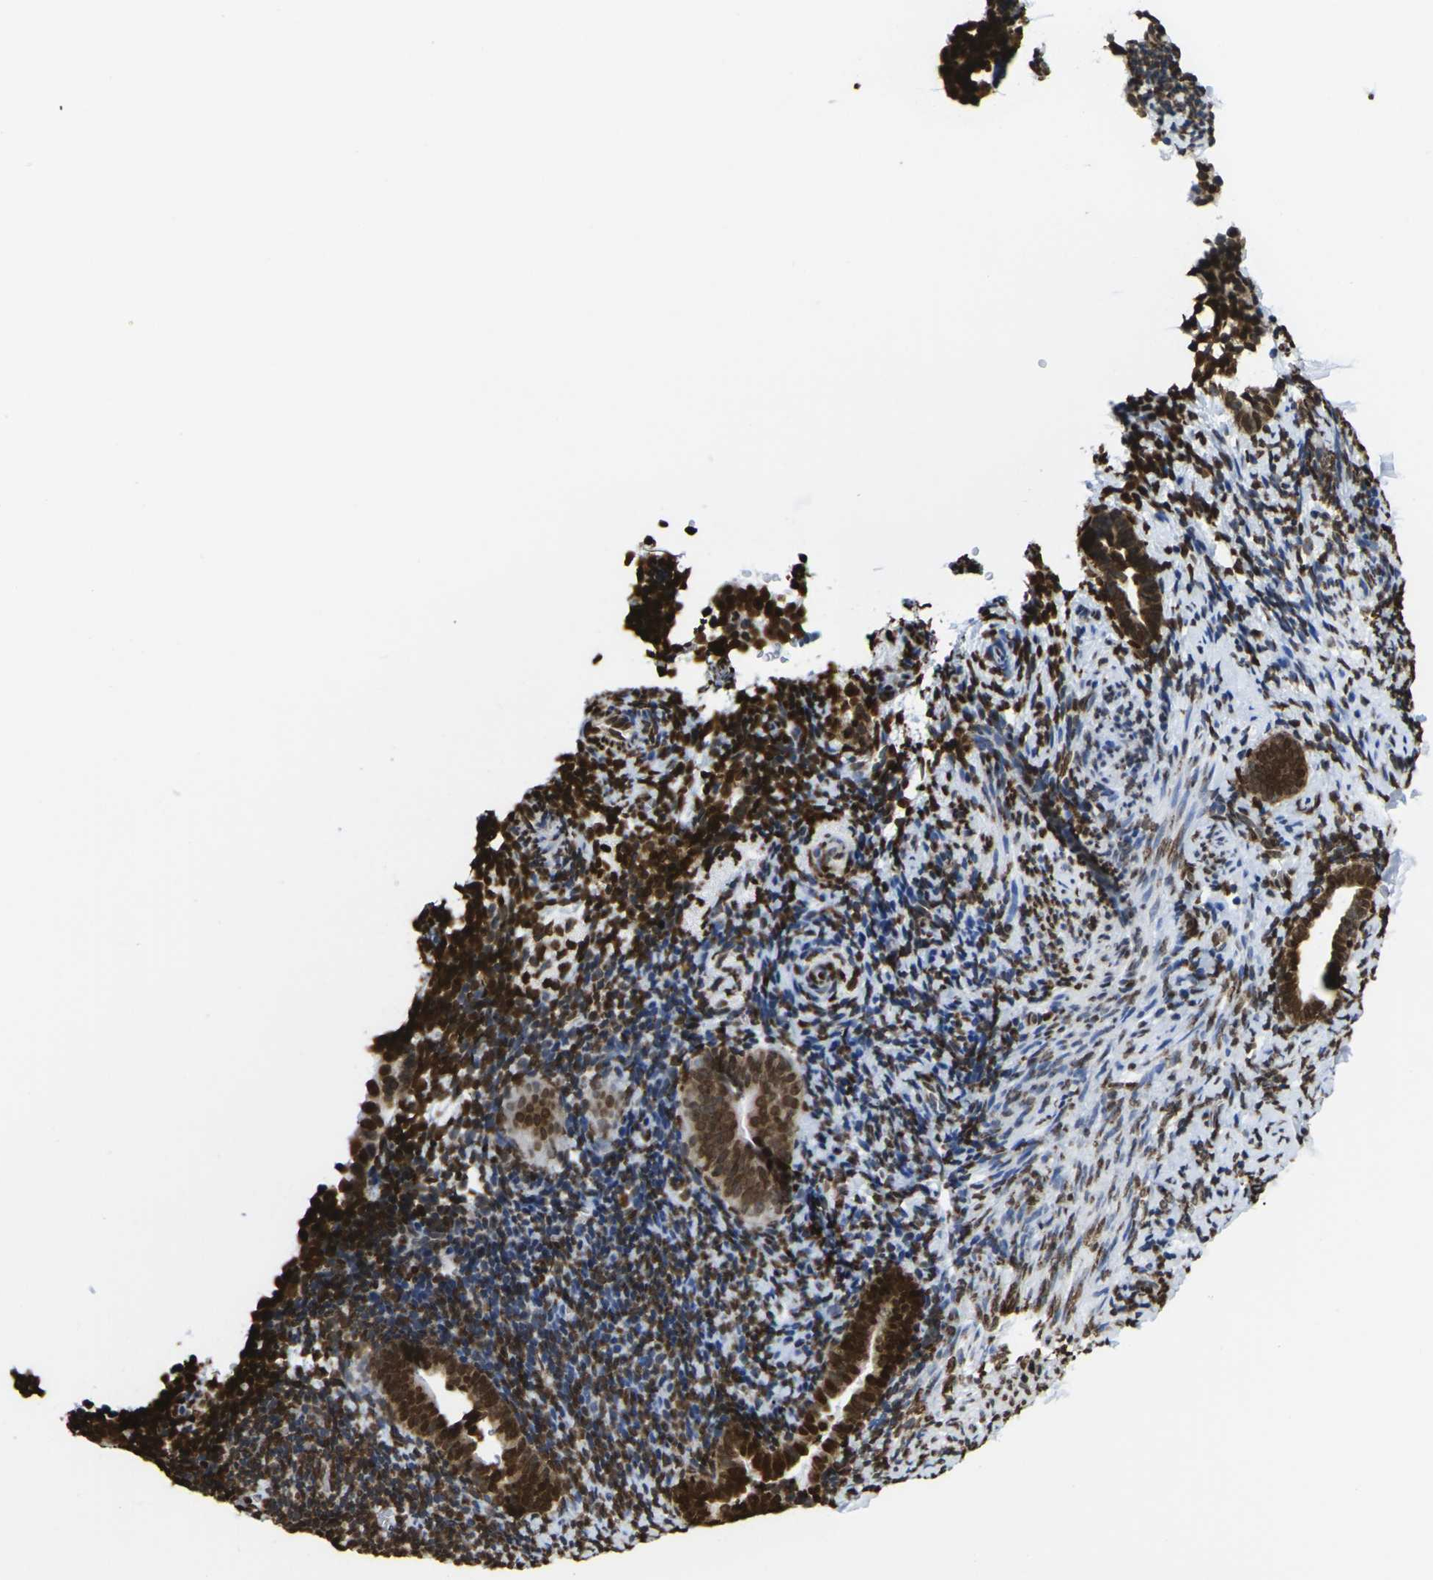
{"staining": {"intensity": "strong", "quantity": ">75%", "location": "nuclear"}, "tissue": "endometrium", "cell_type": "Cells in endometrial stroma", "image_type": "normal", "snomed": [{"axis": "morphology", "description": "Normal tissue, NOS"}, {"axis": "topography", "description": "Endometrium"}], "caption": "Protein staining of normal endometrium exhibits strong nuclear positivity in approximately >75% of cells in endometrial stroma.", "gene": "H2AC21", "patient": {"sex": "female", "age": 51}}